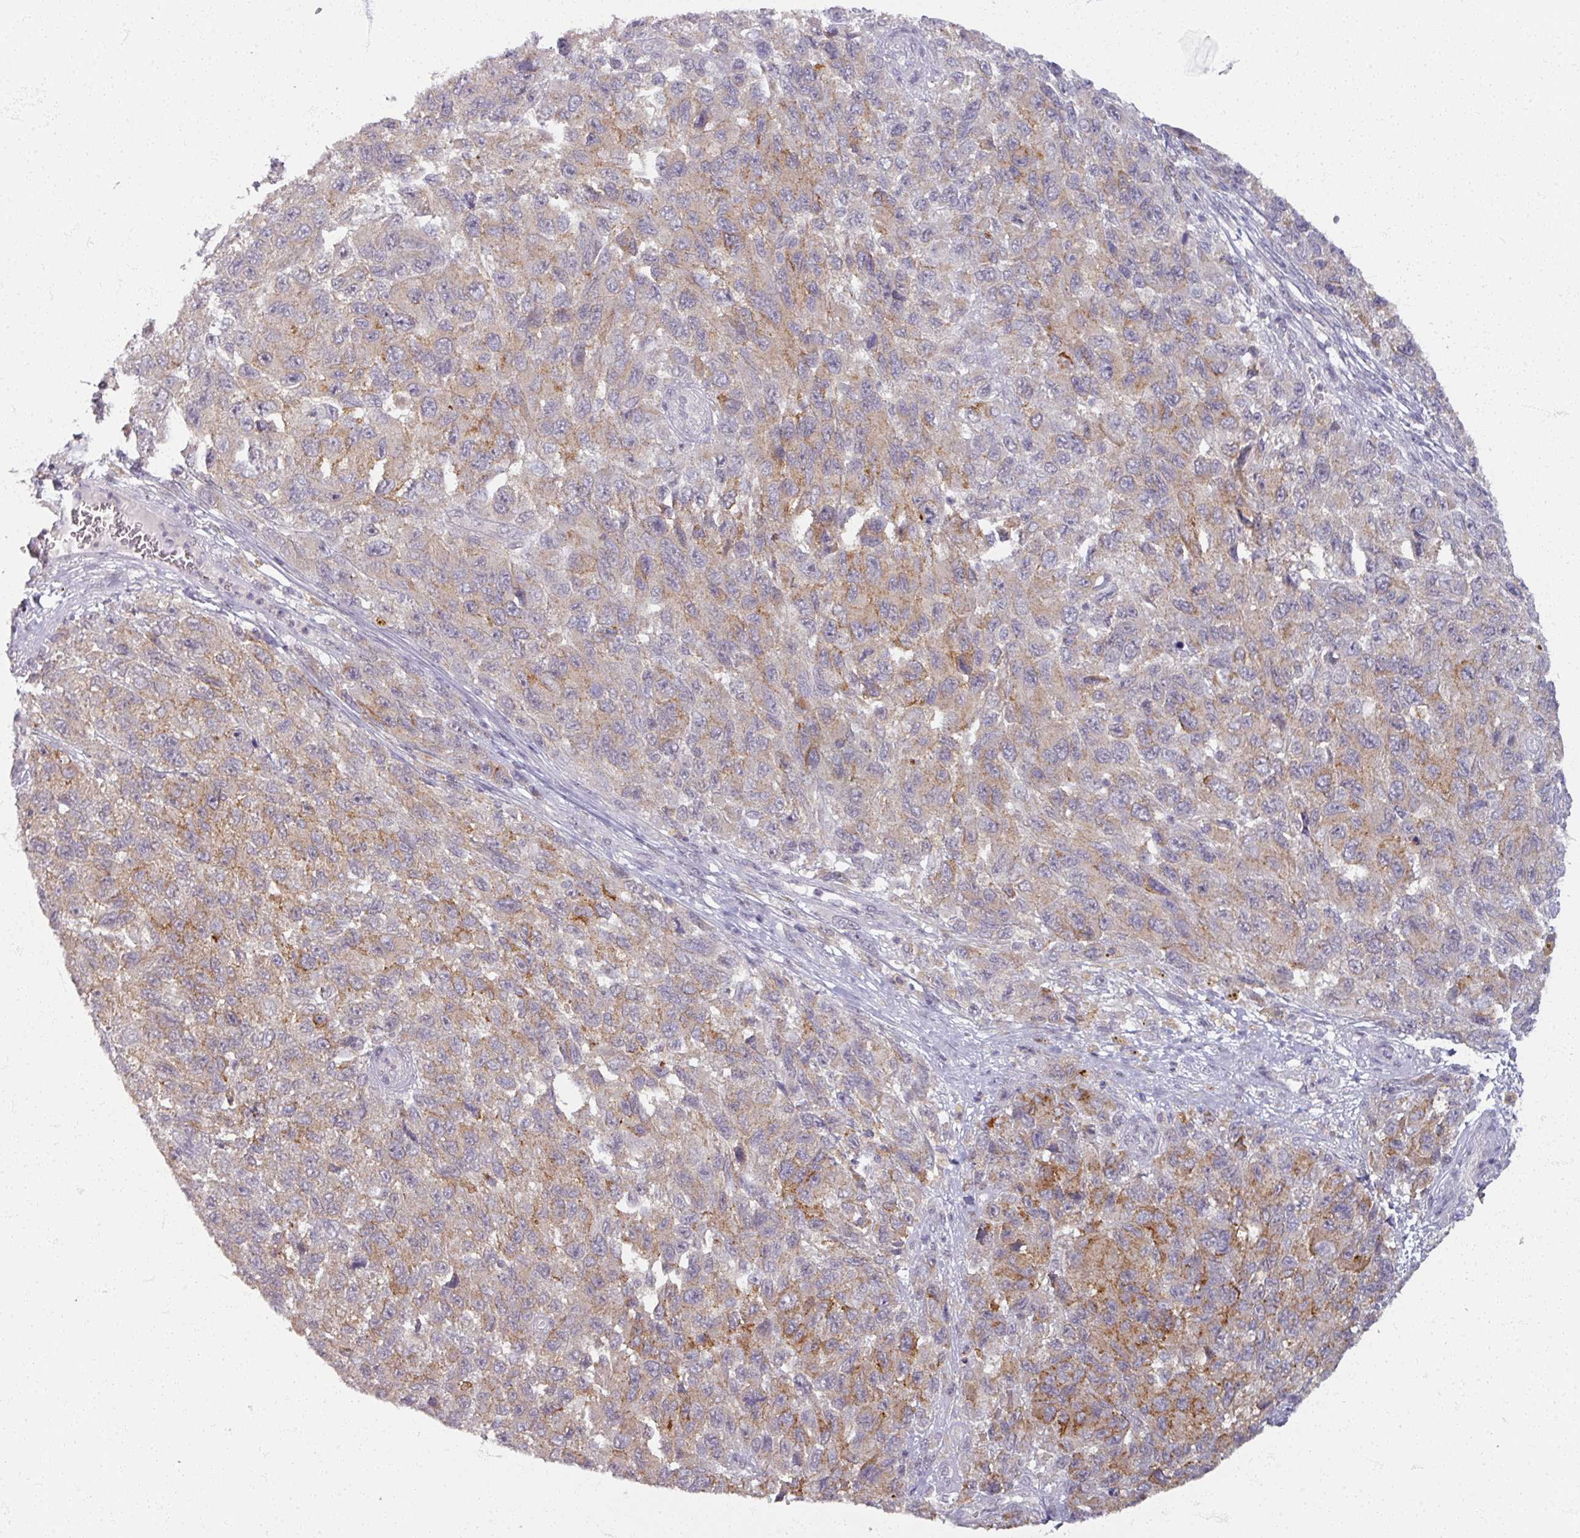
{"staining": {"intensity": "moderate", "quantity": "25%-75%", "location": "cytoplasmic/membranous"}, "tissue": "melanoma", "cell_type": "Tumor cells", "image_type": "cancer", "snomed": [{"axis": "morphology", "description": "Normal tissue, NOS"}, {"axis": "morphology", "description": "Malignant melanoma, NOS"}, {"axis": "topography", "description": "Skin"}], "caption": "This is an image of immunohistochemistry (IHC) staining of melanoma, which shows moderate expression in the cytoplasmic/membranous of tumor cells.", "gene": "SOX11", "patient": {"sex": "female", "age": 96}}